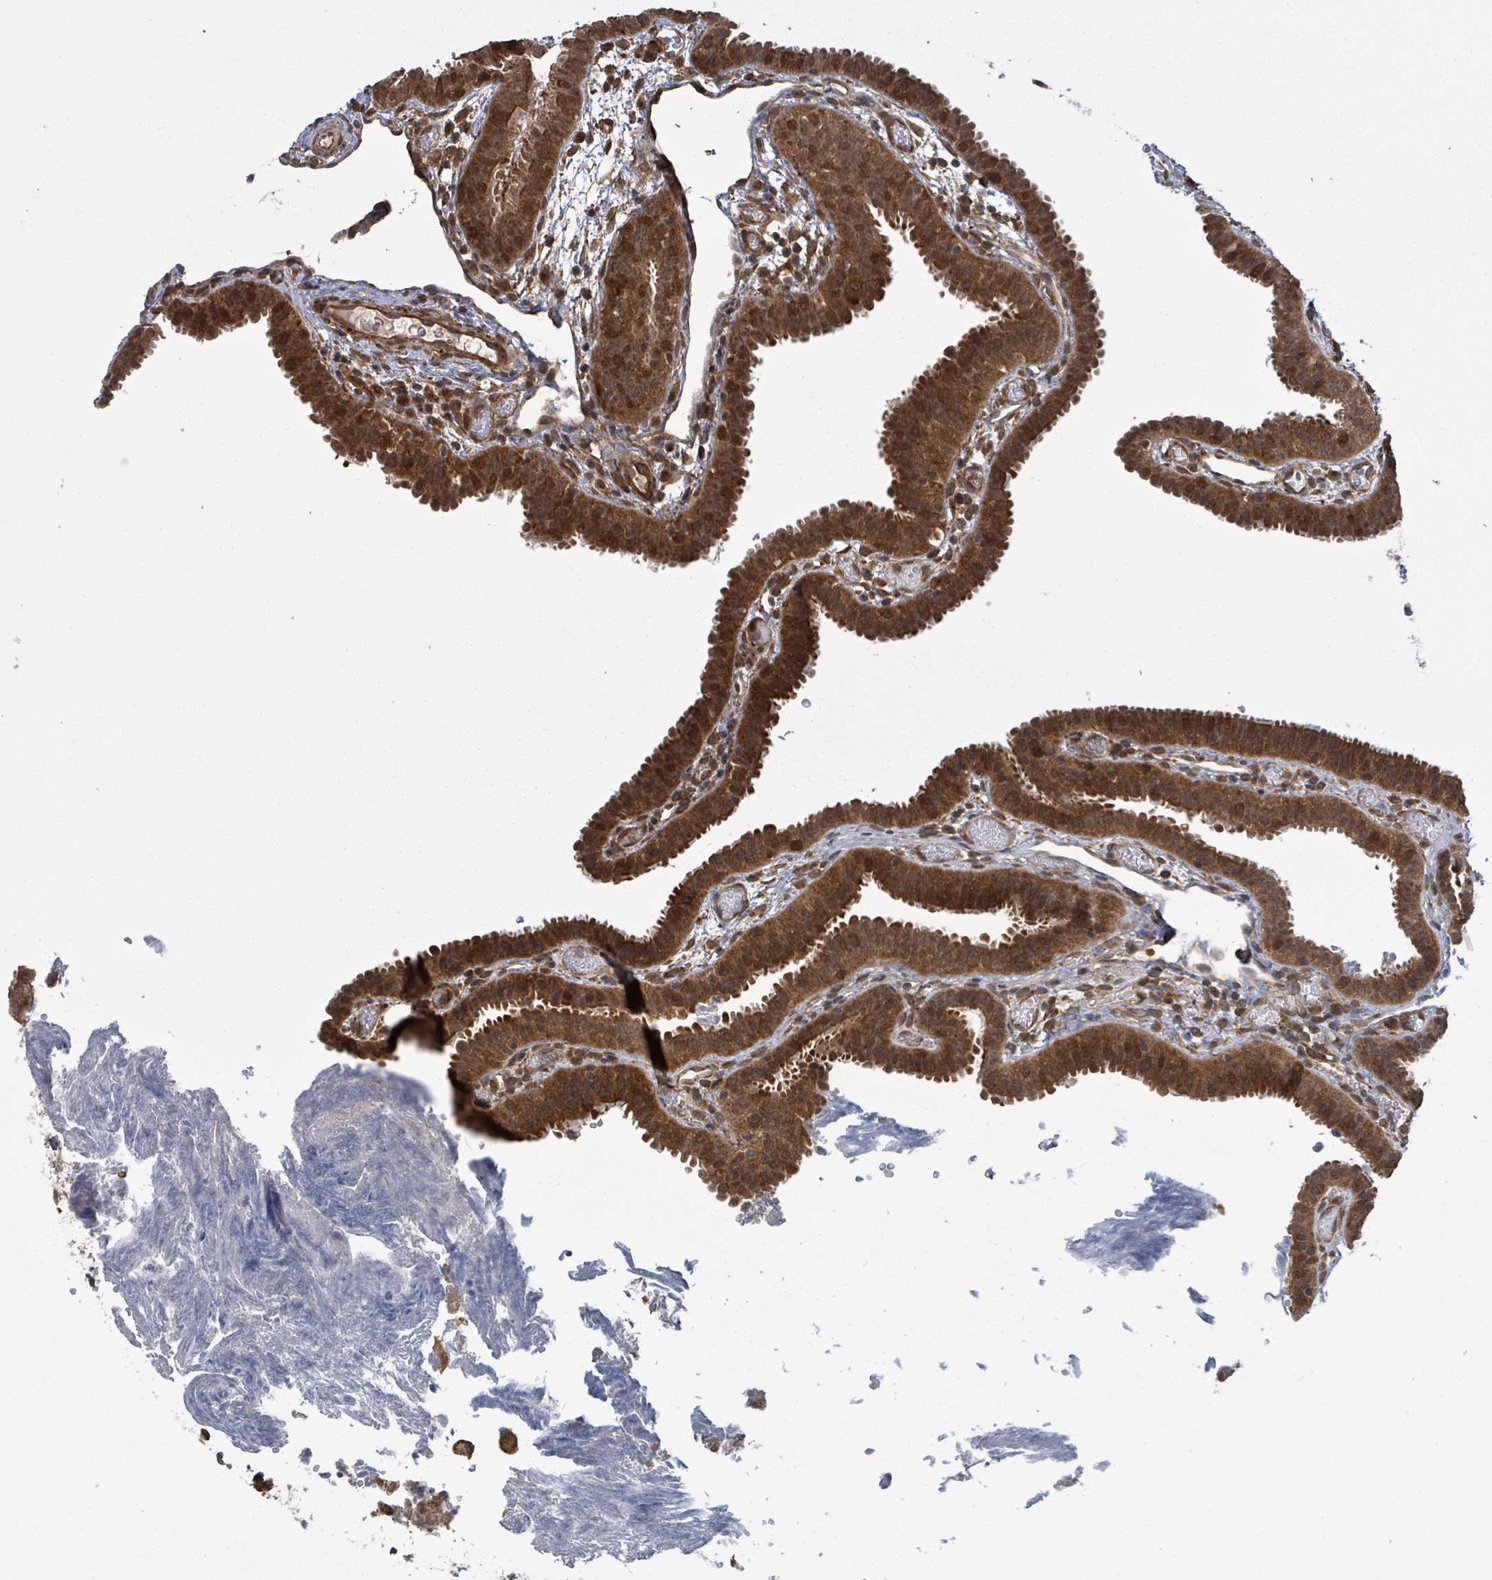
{"staining": {"intensity": "strong", "quantity": ">75%", "location": "cytoplasmic/membranous,nuclear"}, "tissue": "fallopian tube", "cell_type": "Glandular cells", "image_type": "normal", "snomed": [{"axis": "morphology", "description": "Normal tissue, NOS"}, {"axis": "topography", "description": "Fallopian tube"}], "caption": "Brown immunohistochemical staining in unremarkable human fallopian tube exhibits strong cytoplasmic/membranous,nuclear expression in about >75% of glandular cells. The staining was performed using DAB (3,3'-diaminobenzidine) to visualize the protein expression in brown, while the nuclei were stained in blue with hematoxylin (Magnification: 20x).", "gene": "ENSG00000256500", "patient": {"sex": "female", "age": 37}}